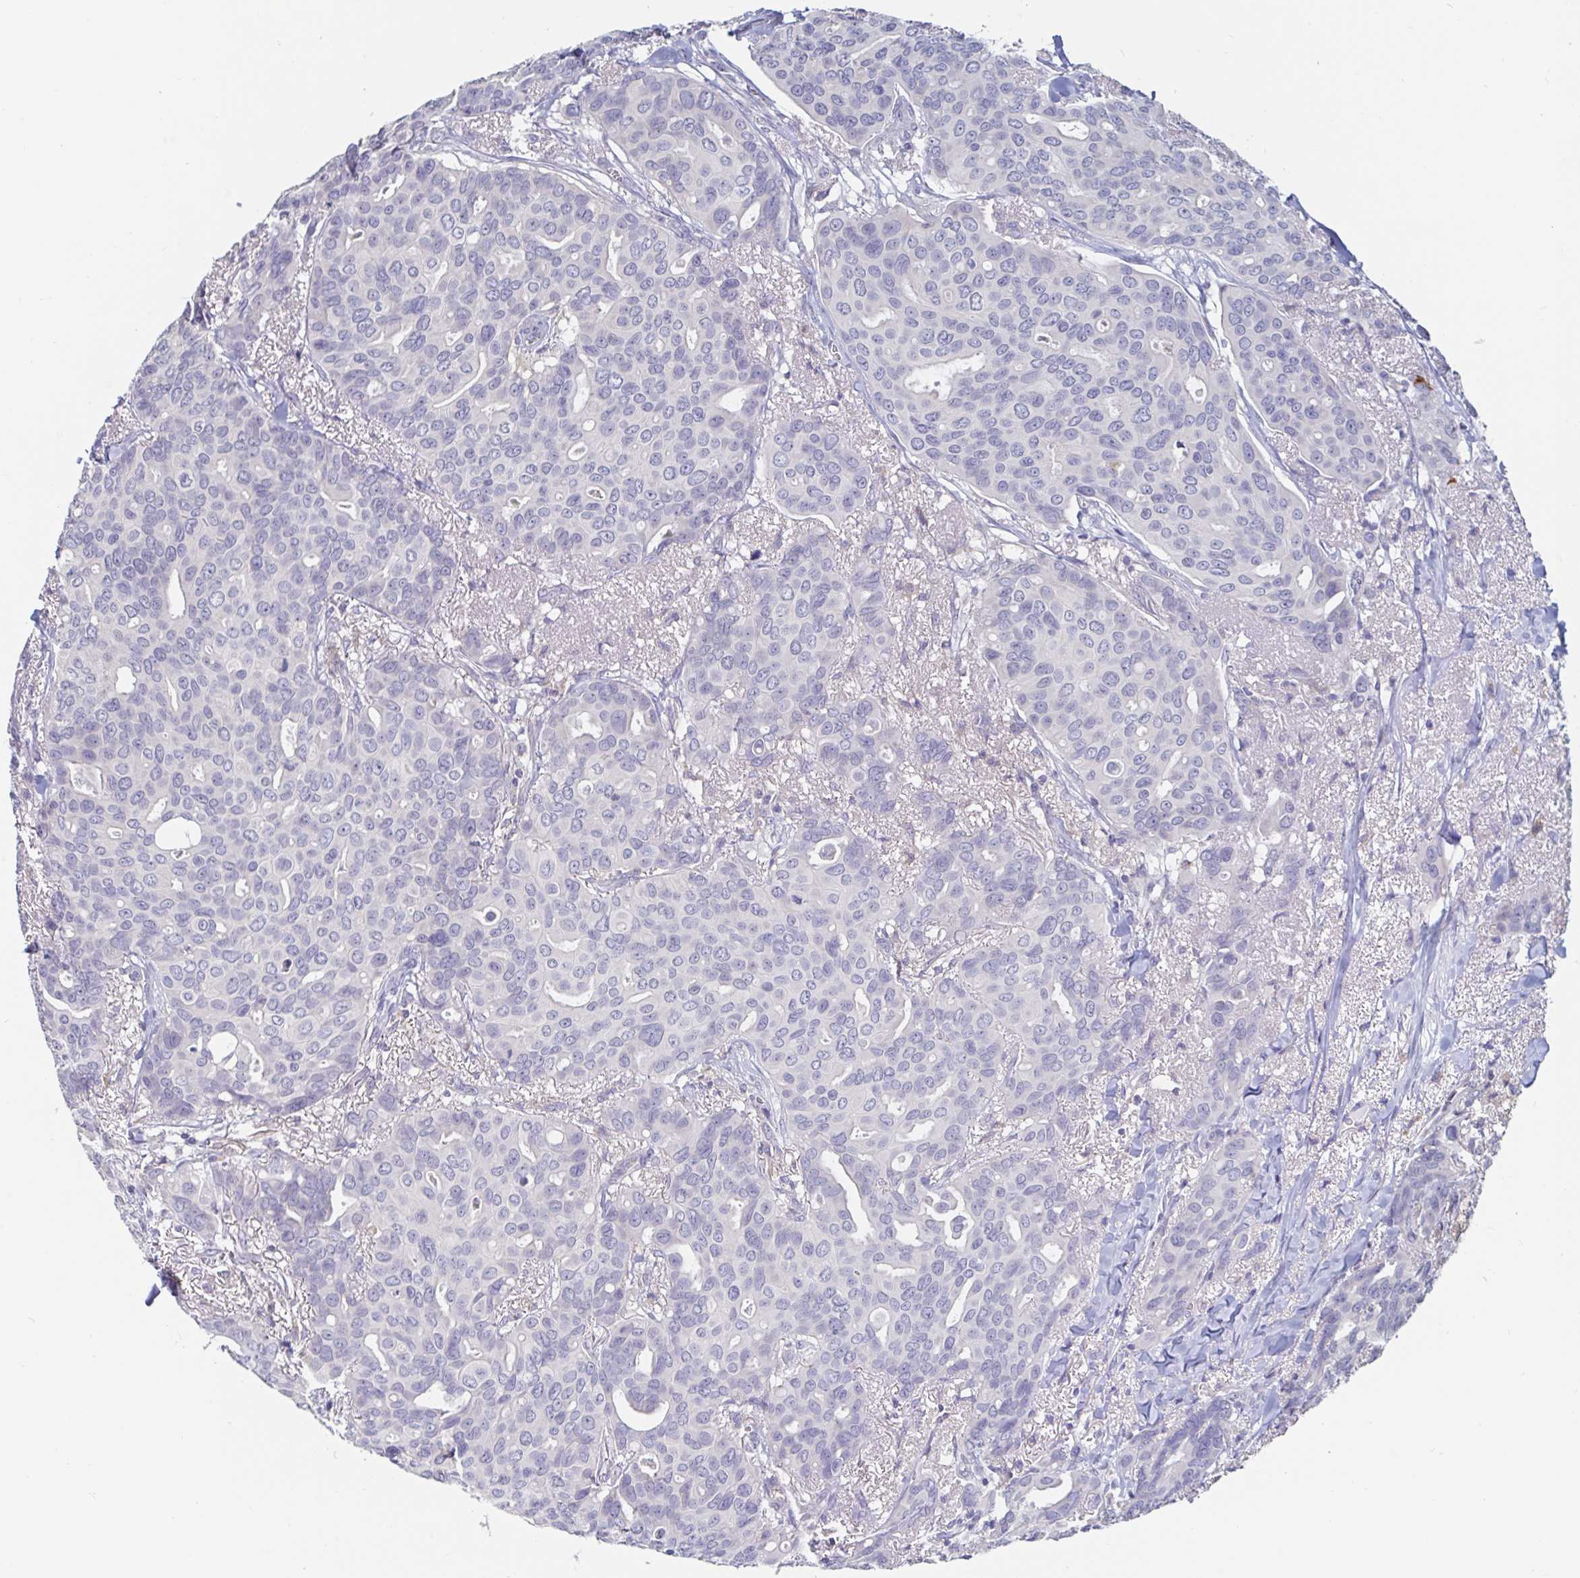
{"staining": {"intensity": "negative", "quantity": "none", "location": "none"}, "tissue": "breast cancer", "cell_type": "Tumor cells", "image_type": "cancer", "snomed": [{"axis": "morphology", "description": "Duct carcinoma"}, {"axis": "topography", "description": "Breast"}], "caption": "This is an IHC photomicrograph of human breast intraductal carcinoma. There is no staining in tumor cells.", "gene": "SPPL3", "patient": {"sex": "female", "age": 54}}